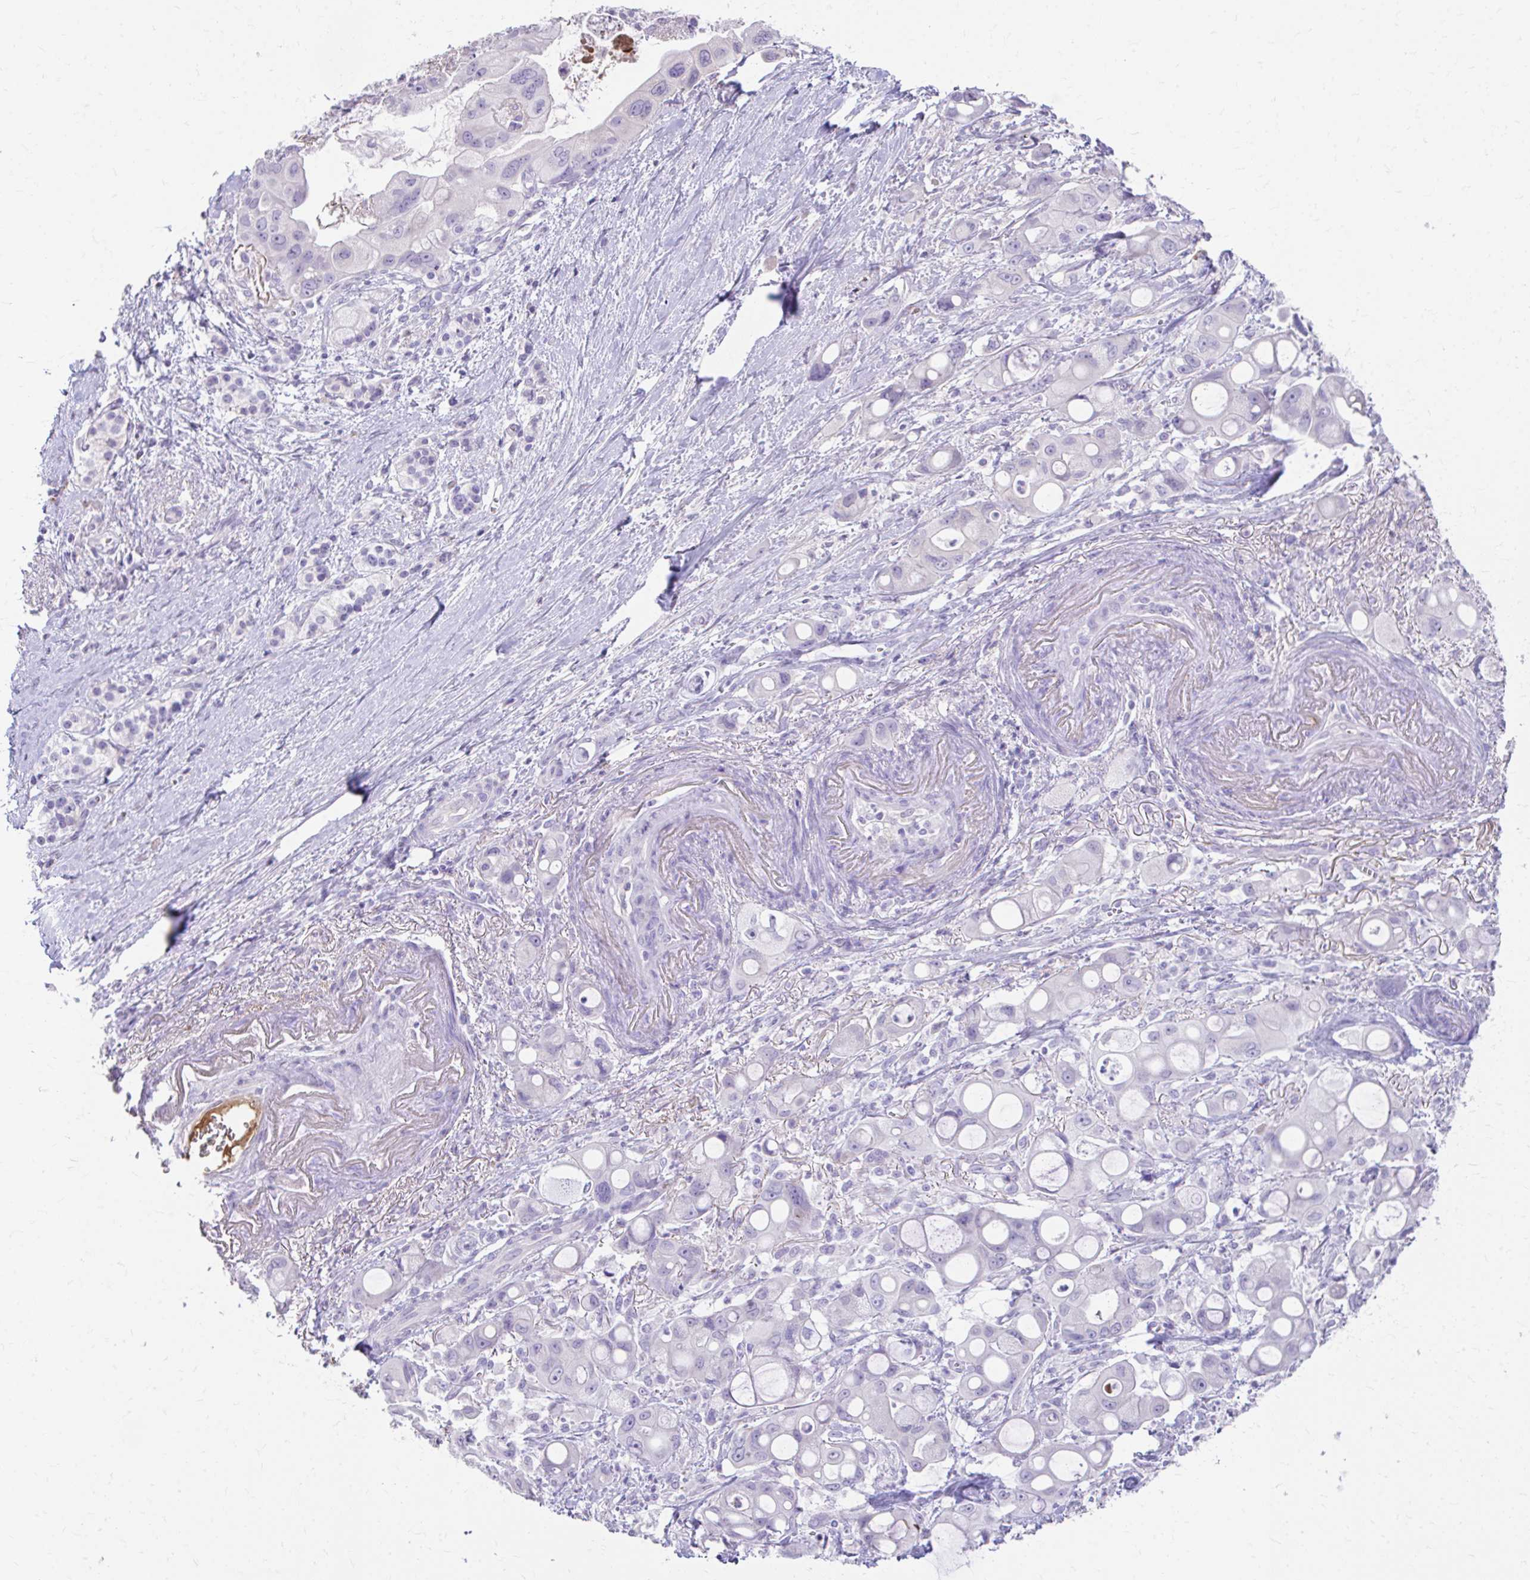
{"staining": {"intensity": "negative", "quantity": "none", "location": "none"}, "tissue": "pancreatic cancer", "cell_type": "Tumor cells", "image_type": "cancer", "snomed": [{"axis": "morphology", "description": "Adenocarcinoma, NOS"}, {"axis": "topography", "description": "Pancreas"}], "caption": "This is an immunohistochemistry image of human adenocarcinoma (pancreatic). There is no staining in tumor cells.", "gene": "CFH", "patient": {"sex": "male", "age": 68}}